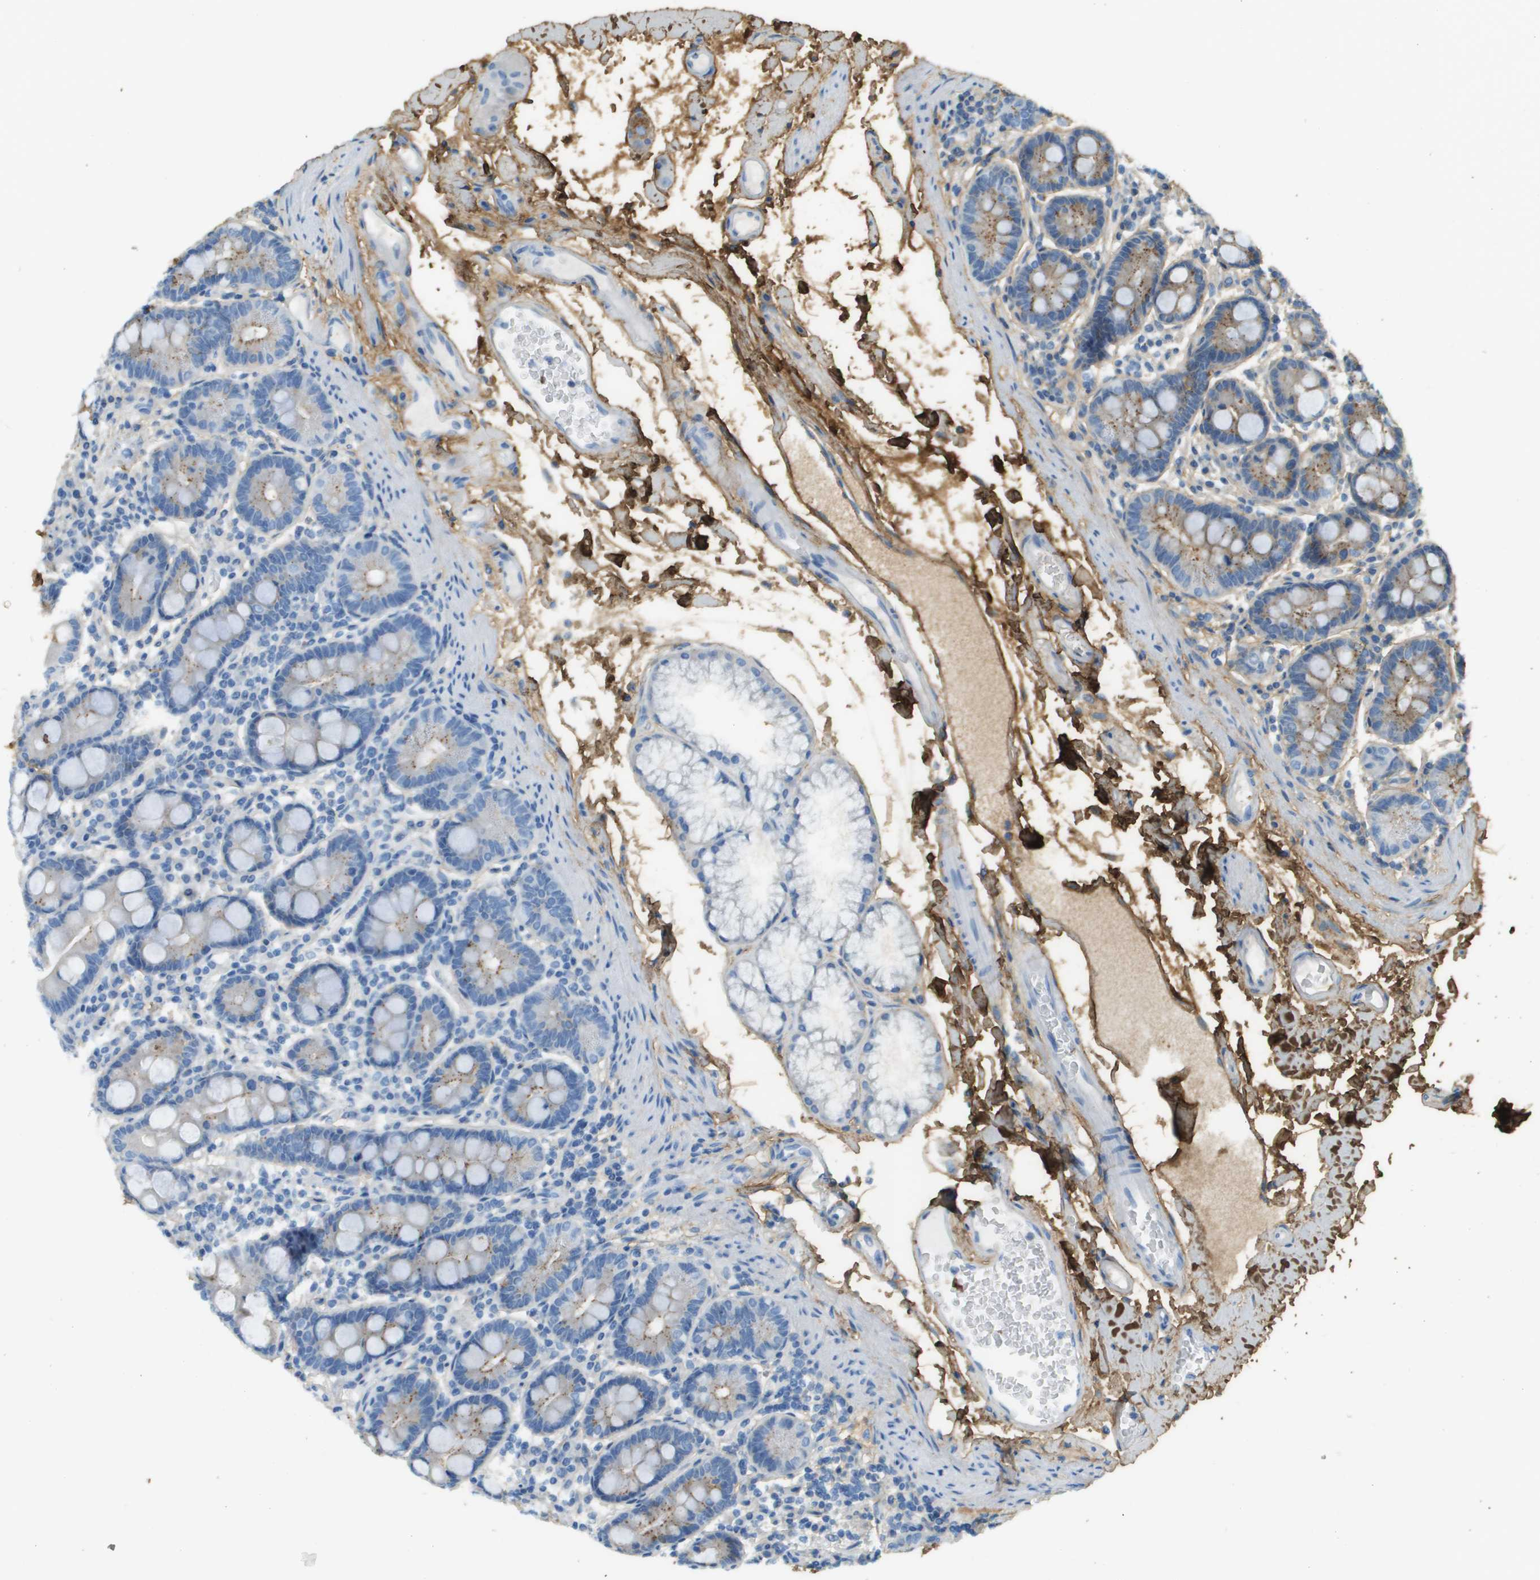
{"staining": {"intensity": "weak", "quantity": "<25%", "location": "cytoplasmic/membranous"}, "tissue": "duodenum", "cell_type": "Glandular cells", "image_type": "normal", "snomed": [{"axis": "morphology", "description": "Normal tissue, NOS"}, {"axis": "topography", "description": "Duodenum"}], "caption": "Immunohistochemistry image of normal duodenum: human duodenum stained with DAB (3,3'-diaminobenzidine) reveals no significant protein positivity in glandular cells.", "gene": "DCN", "patient": {"sex": "male", "age": 50}}